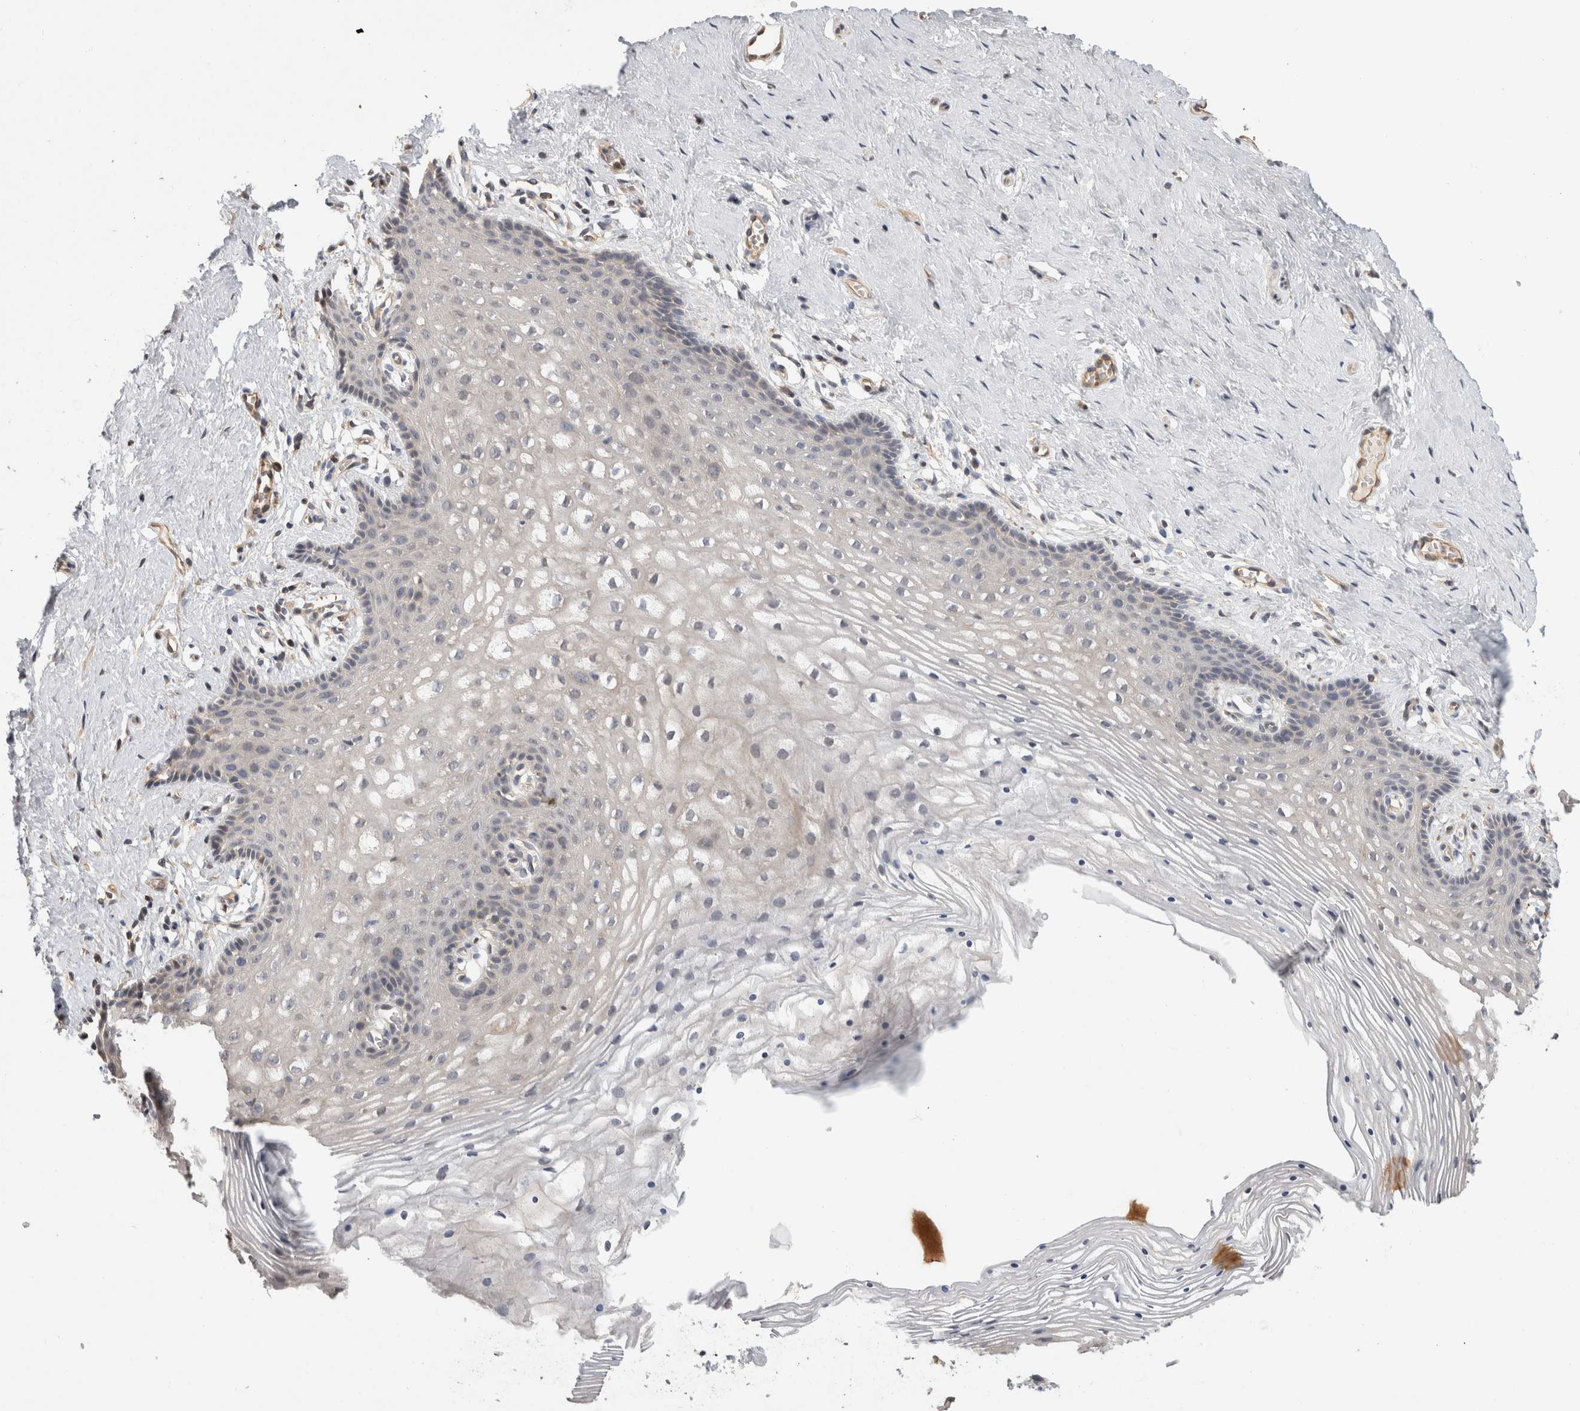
{"staining": {"intensity": "weak", "quantity": "25%-75%", "location": "cytoplasmic/membranous"}, "tissue": "vagina", "cell_type": "Squamous epithelial cells", "image_type": "normal", "snomed": [{"axis": "morphology", "description": "Normal tissue, NOS"}, {"axis": "topography", "description": "Vagina"}], "caption": "Vagina stained with IHC demonstrates weak cytoplasmic/membranous positivity in approximately 25%-75% of squamous epithelial cells.", "gene": "PGM1", "patient": {"sex": "female", "age": 32}}